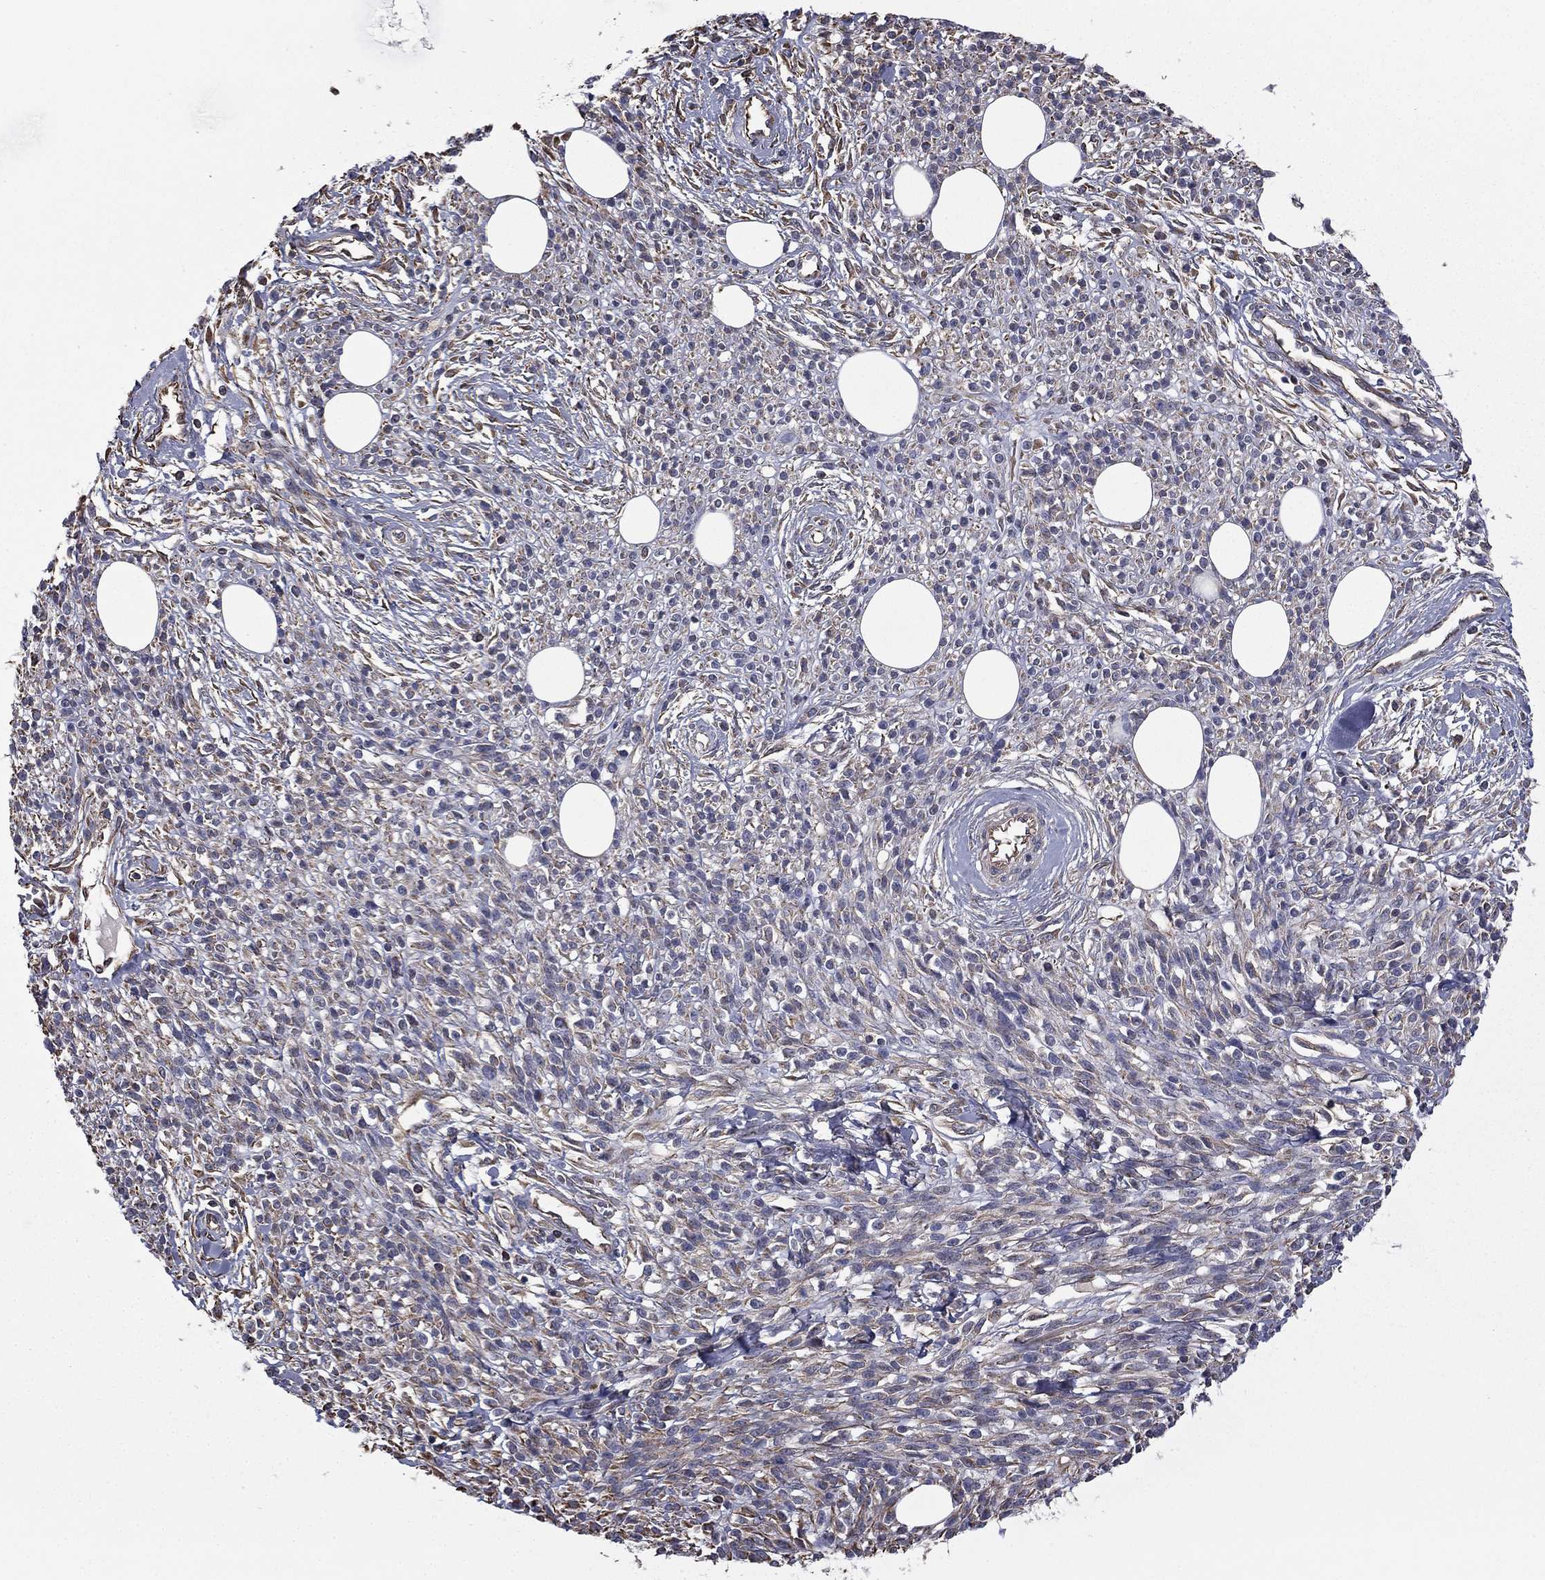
{"staining": {"intensity": "negative", "quantity": "none", "location": "none"}, "tissue": "melanoma", "cell_type": "Tumor cells", "image_type": "cancer", "snomed": [{"axis": "morphology", "description": "Malignant melanoma, NOS"}, {"axis": "topography", "description": "Skin"}, {"axis": "topography", "description": "Skin of trunk"}], "caption": "The photomicrograph displays no staining of tumor cells in melanoma. The staining was performed using DAB to visualize the protein expression in brown, while the nuclei were stained in blue with hematoxylin (Magnification: 20x).", "gene": "SCUBE1", "patient": {"sex": "male", "age": 74}}